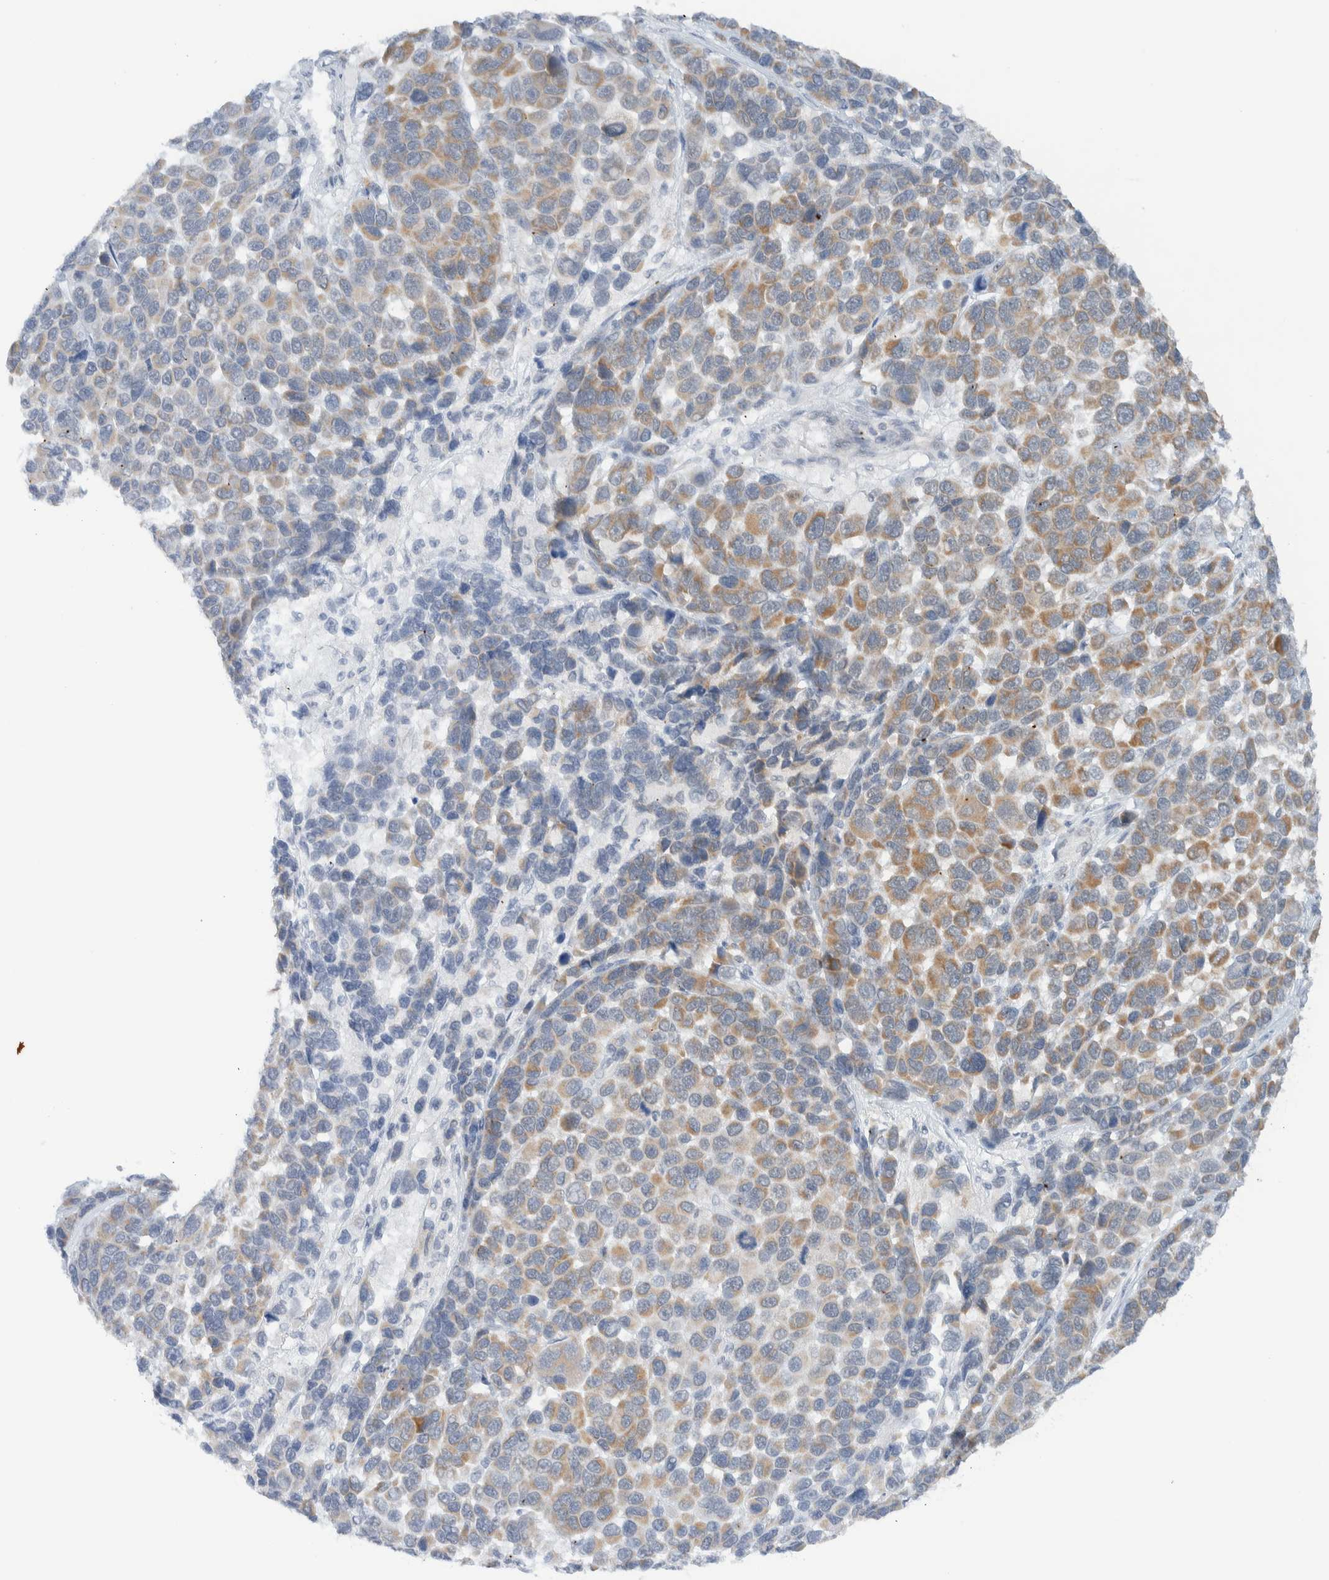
{"staining": {"intensity": "moderate", "quantity": ">75%", "location": "cytoplasmic/membranous"}, "tissue": "melanoma", "cell_type": "Tumor cells", "image_type": "cancer", "snomed": [{"axis": "morphology", "description": "Malignant melanoma, NOS"}, {"axis": "topography", "description": "Skin"}], "caption": "Immunohistochemistry micrograph of human melanoma stained for a protein (brown), which demonstrates medium levels of moderate cytoplasmic/membranous expression in about >75% of tumor cells.", "gene": "MRPL41", "patient": {"sex": "male", "age": 53}}